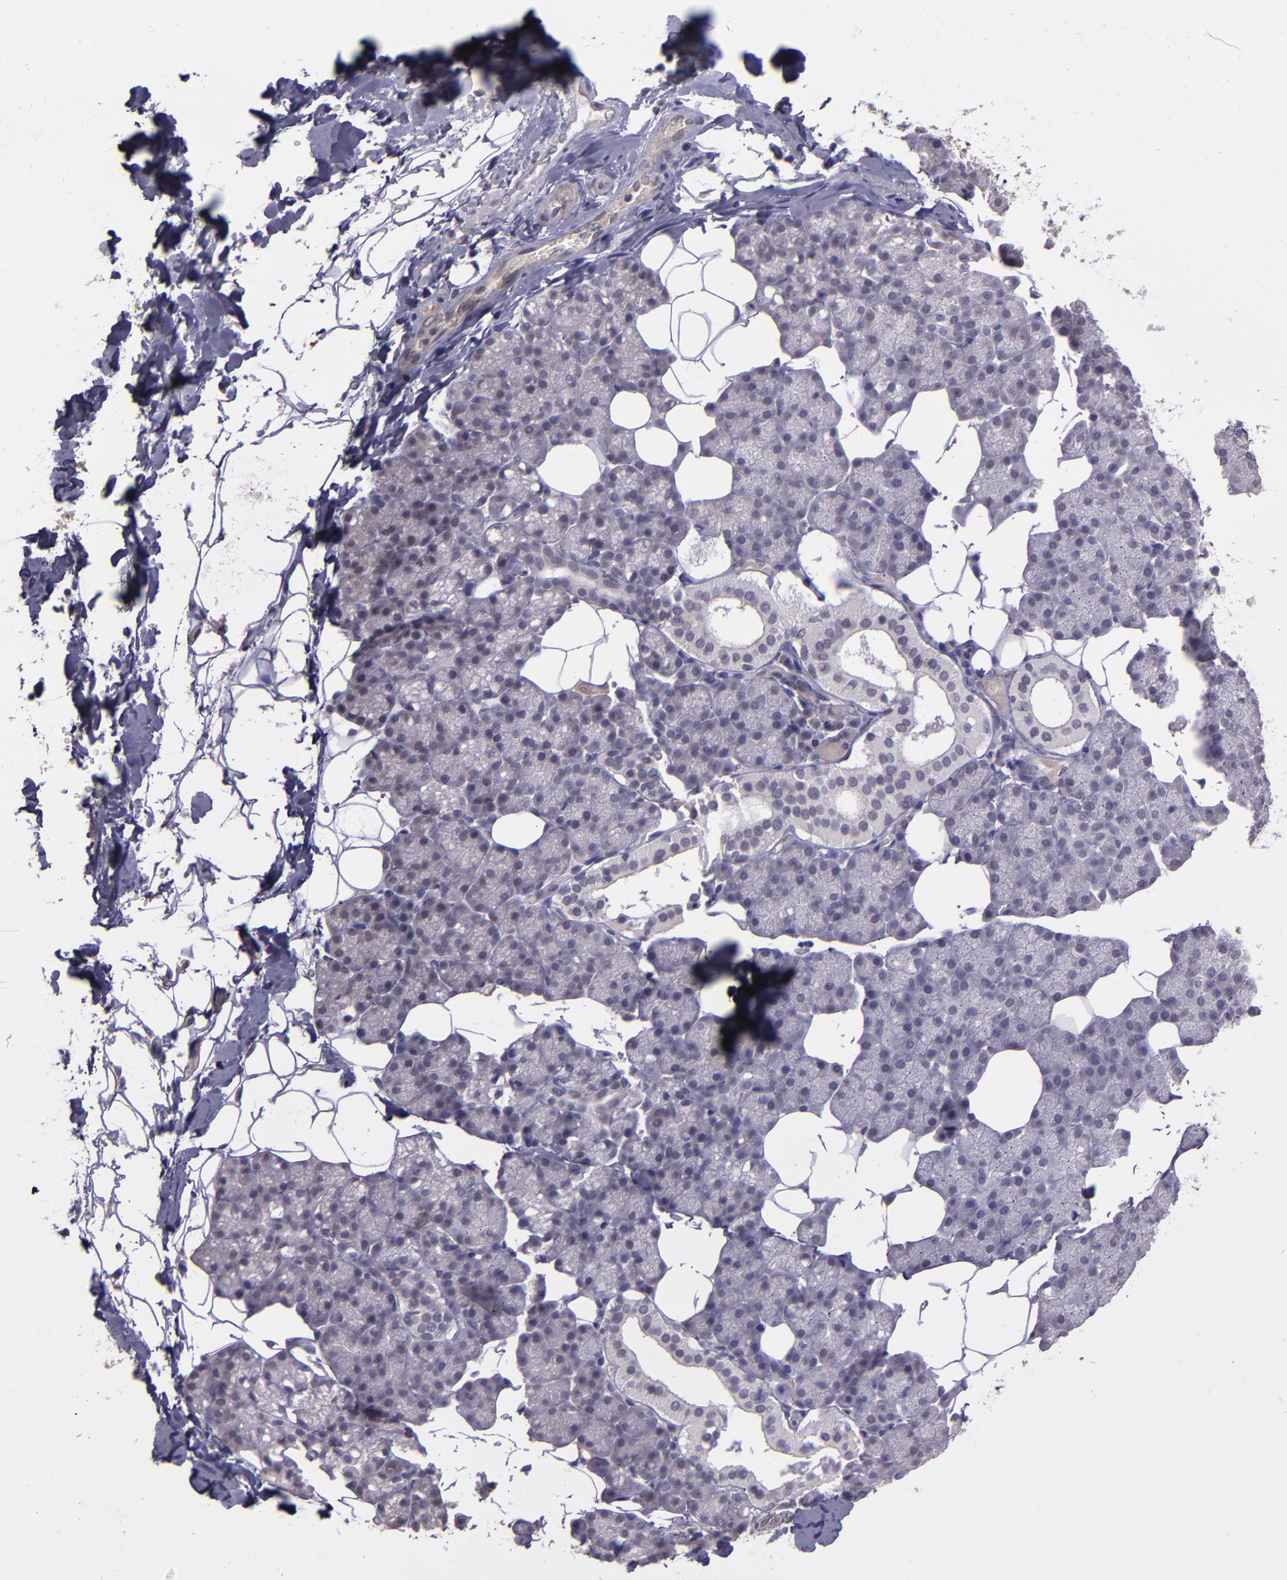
{"staining": {"intensity": "negative", "quantity": "none", "location": "none"}, "tissue": "salivary gland", "cell_type": "Glandular cells", "image_type": "normal", "snomed": [{"axis": "morphology", "description": "Normal tissue, NOS"}, {"axis": "topography", "description": "Lymph node"}, {"axis": "topography", "description": "Salivary gland"}], "caption": "DAB immunohistochemical staining of unremarkable salivary gland shows no significant positivity in glandular cells.", "gene": "TAF7L", "patient": {"sex": "male", "age": 8}}